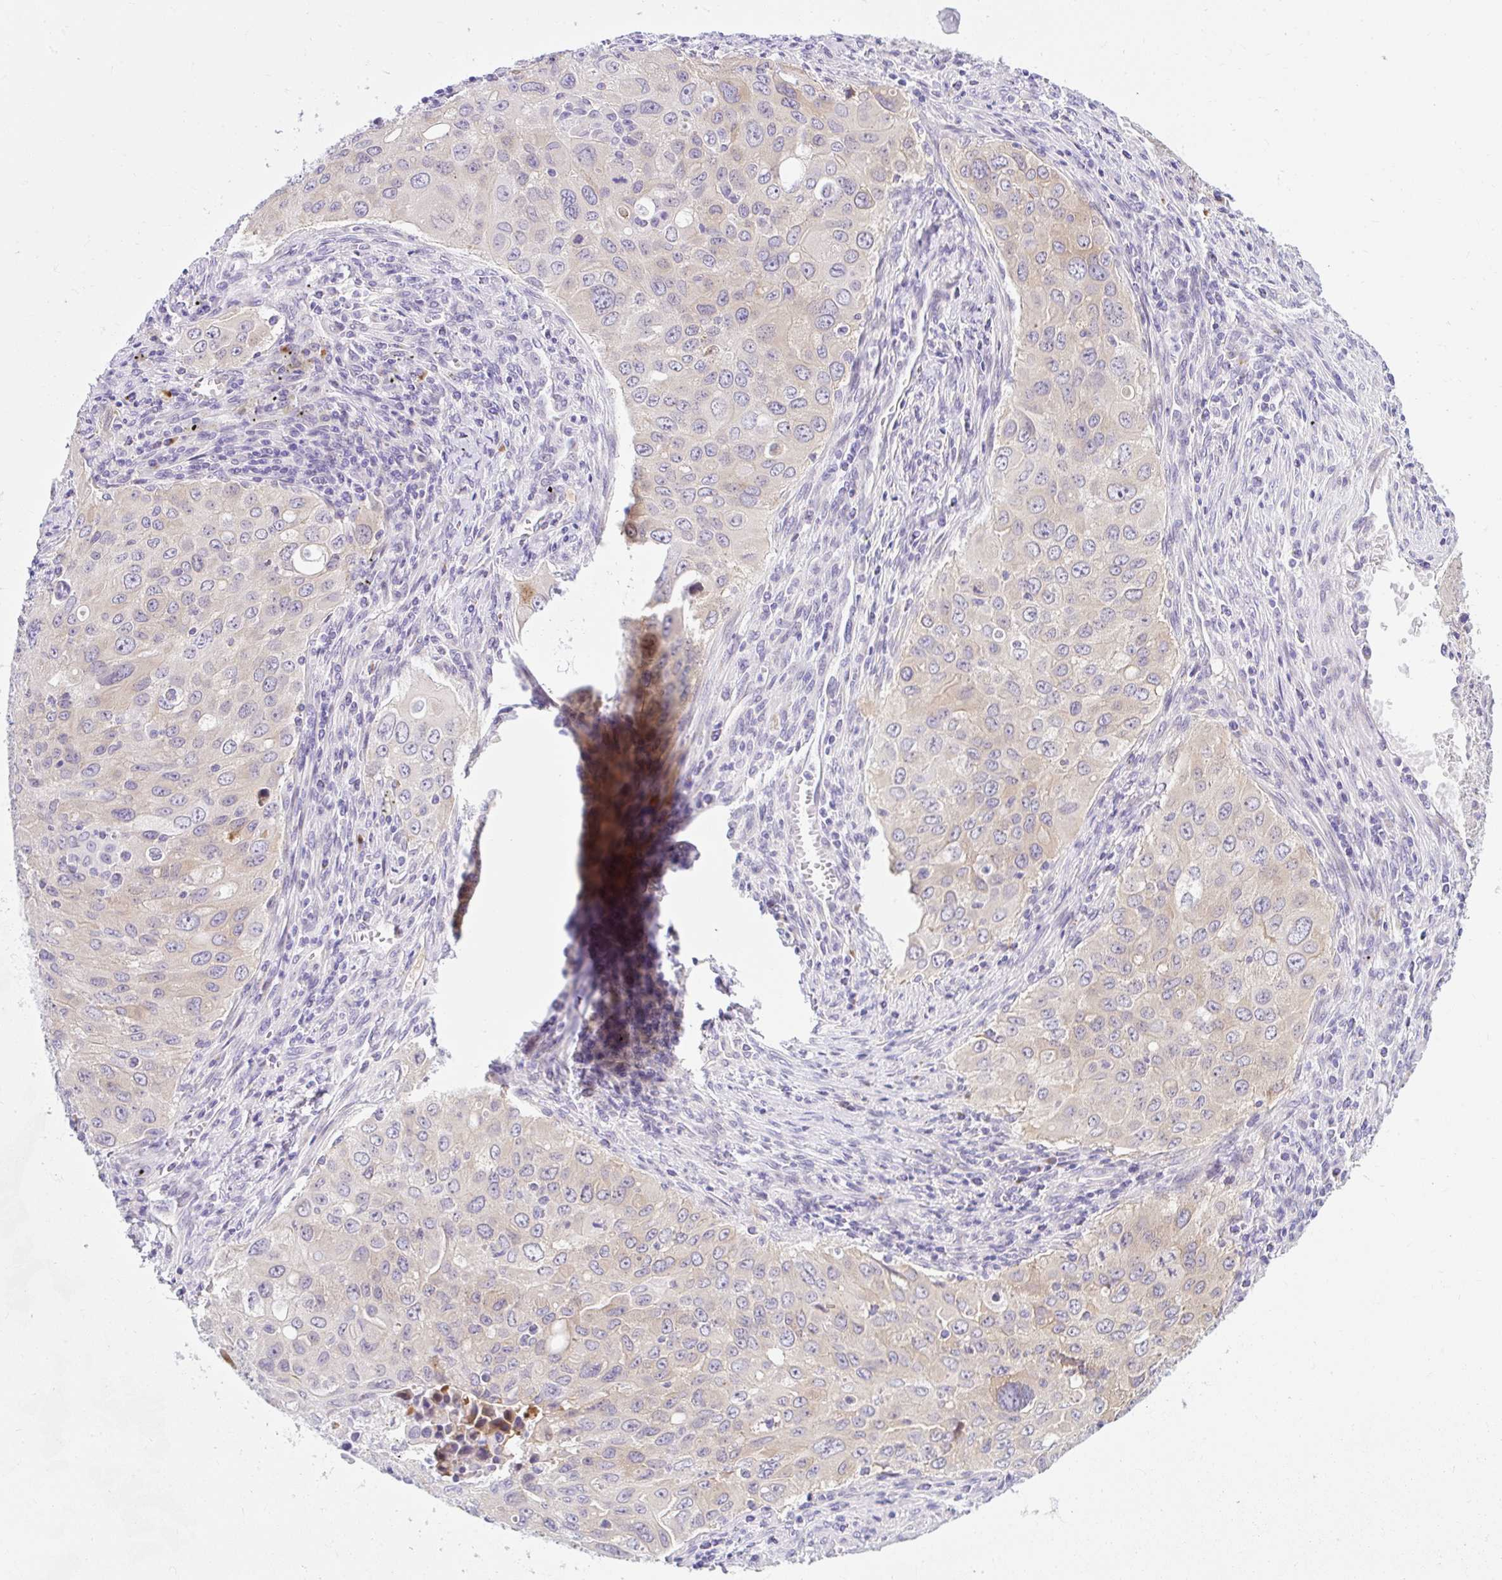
{"staining": {"intensity": "weak", "quantity": "25%-75%", "location": "cytoplasmic/membranous"}, "tissue": "lung cancer", "cell_type": "Tumor cells", "image_type": "cancer", "snomed": [{"axis": "morphology", "description": "Adenocarcinoma, NOS"}, {"axis": "morphology", "description": "Adenocarcinoma, metastatic, NOS"}, {"axis": "topography", "description": "Lymph node"}, {"axis": "topography", "description": "Lung"}], "caption": "Immunohistochemistry of lung cancer displays low levels of weak cytoplasmic/membranous positivity in approximately 25%-75% of tumor cells.", "gene": "GOLGA8A", "patient": {"sex": "female", "age": 42}}